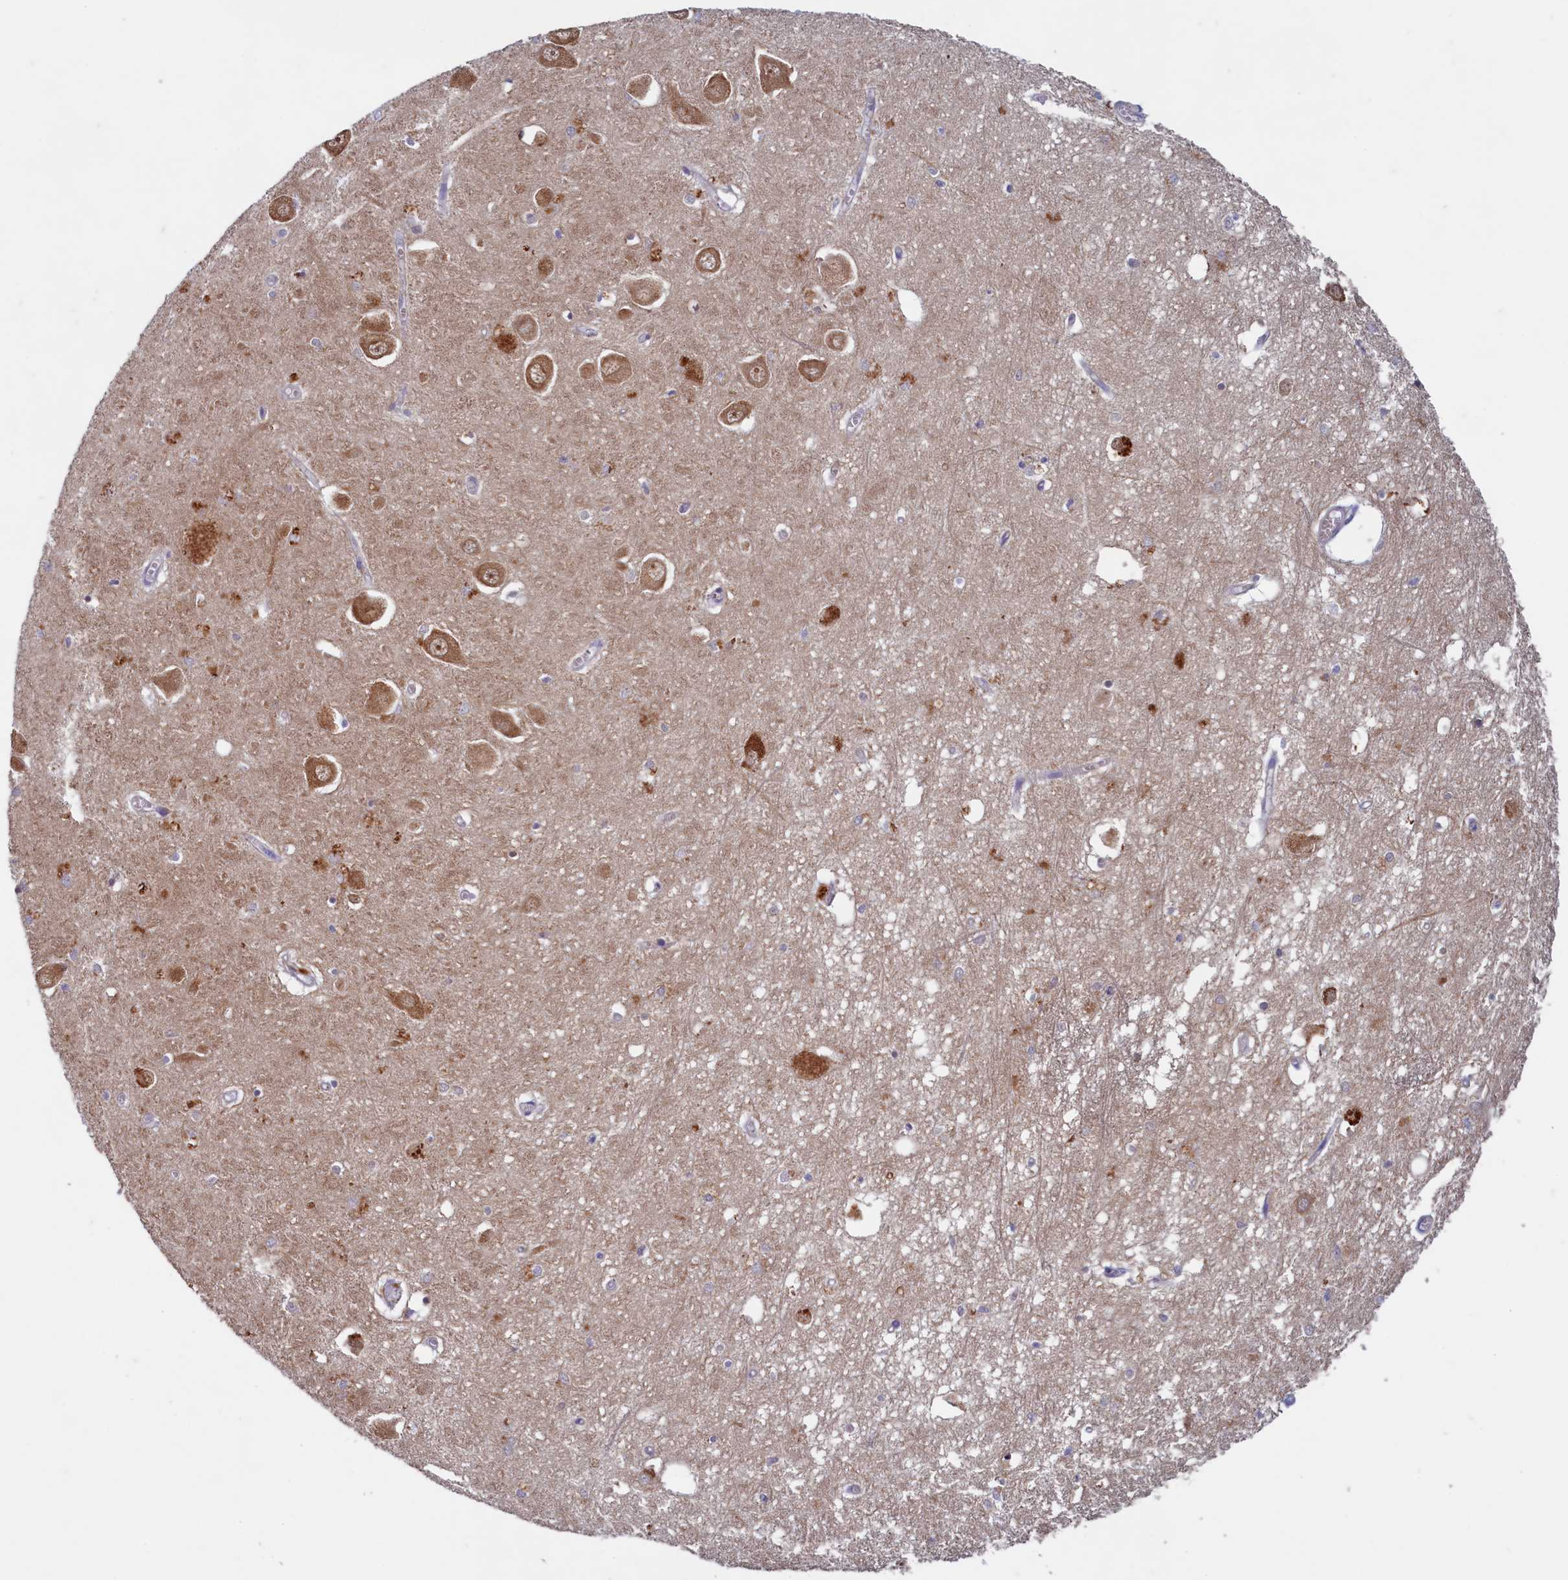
{"staining": {"intensity": "weak", "quantity": "<25%", "location": "cytoplasmic/membranous"}, "tissue": "hippocampus", "cell_type": "Glial cells", "image_type": "normal", "snomed": [{"axis": "morphology", "description": "Normal tissue, NOS"}, {"axis": "topography", "description": "Hippocampus"}], "caption": "This is an immunohistochemistry (IHC) photomicrograph of benign human hippocampus. There is no expression in glial cells.", "gene": "MAP1LC3A", "patient": {"sex": "male", "age": 70}}